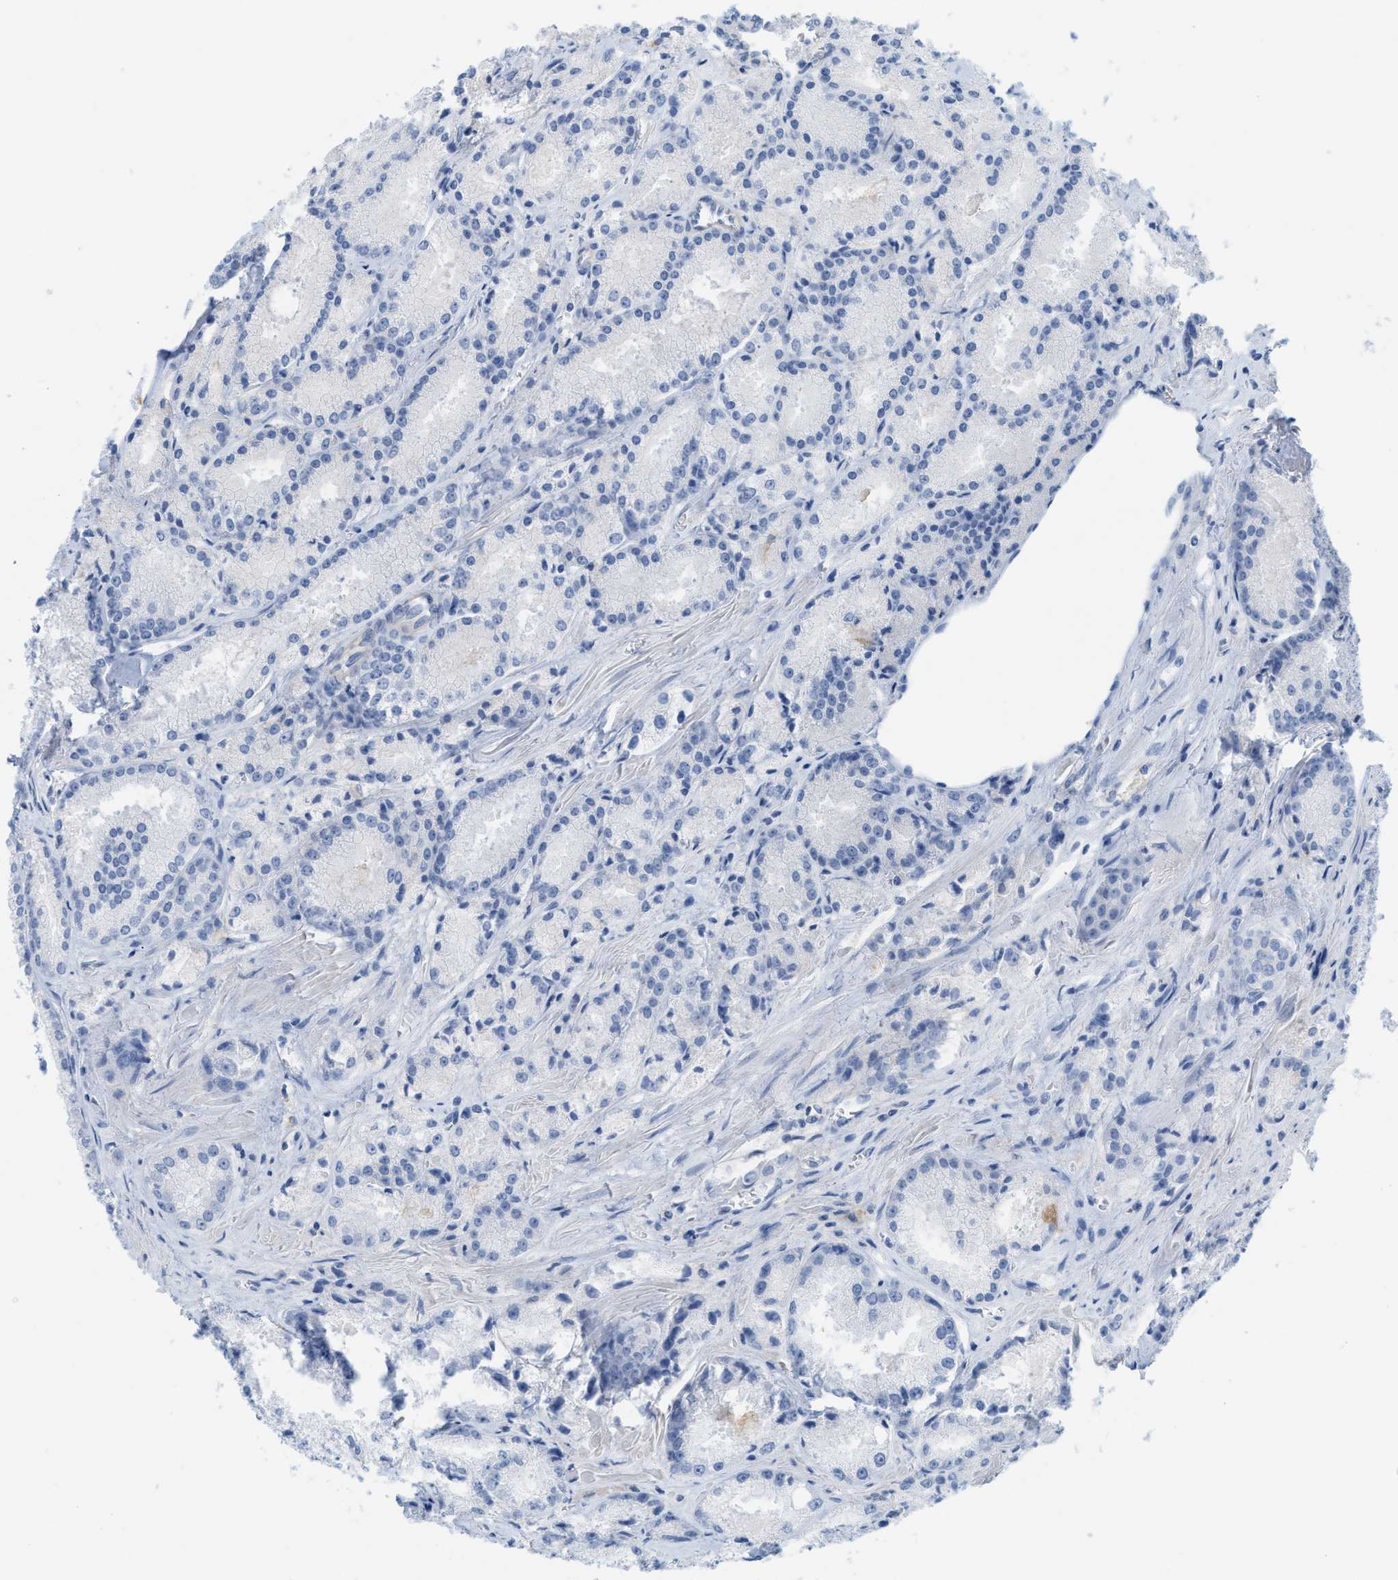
{"staining": {"intensity": "negative", "quantity": "none", "location": "none"}, "tissue": "prostate cancer", "cell_type": "Tumor cells", "image_type": "cancer", "snomed": [{"axis": "morphology", "description": "Adenocarcinoma, Low grade"}, {"axis": "topography", "description": "Prostate"}], "caption": "This is an immunohistochemistry (IHC) image of human adenocarcinoma (low-grade) (prostate). There is no expression in tumor cells.", "gene": "SLC3A2", "patient": {"sex": "male", "age": 64}}